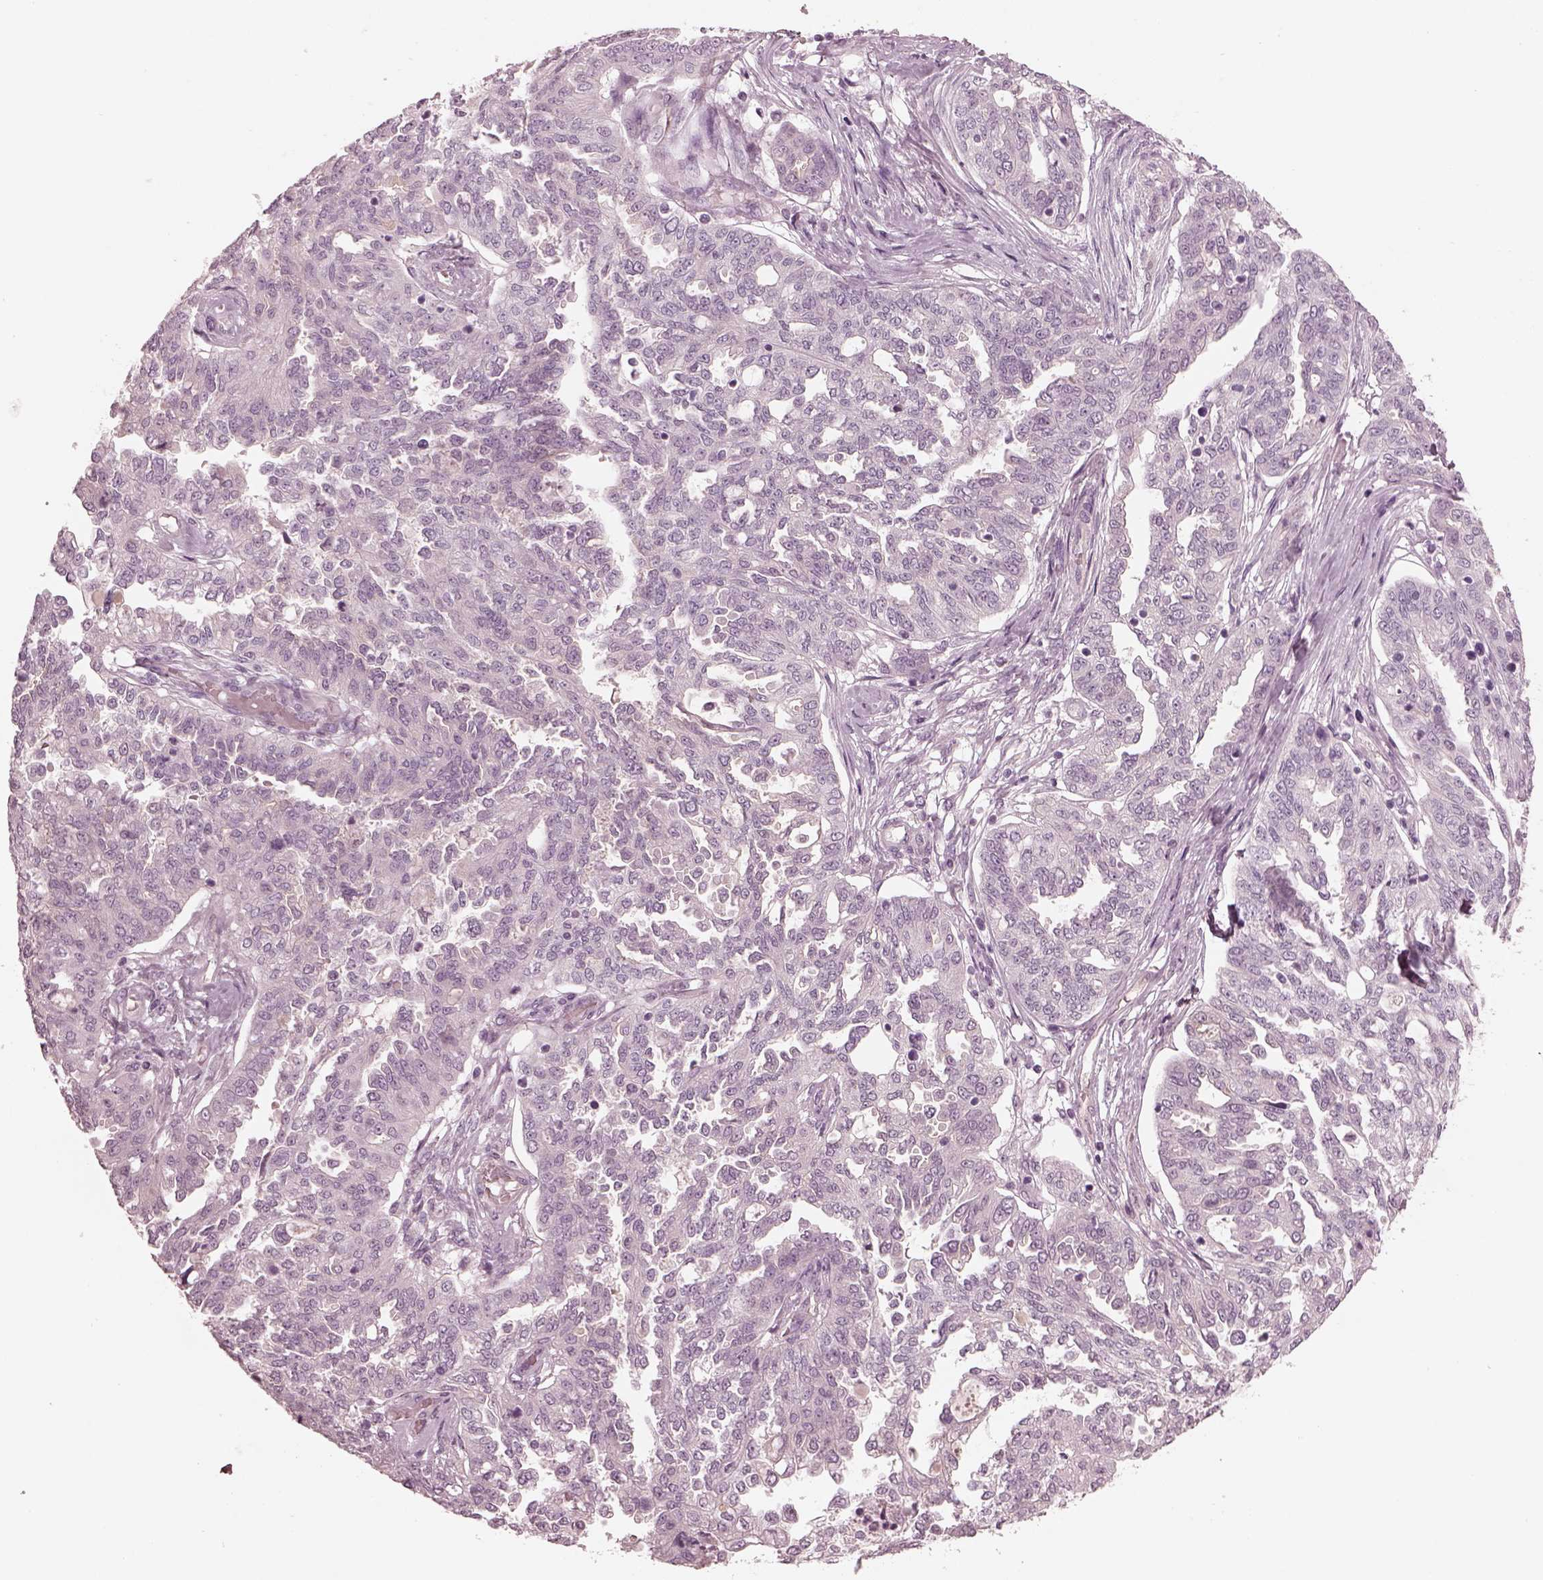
{"staining": {"intensity": "negative", "quantity": "none", "location": "none"}, "tissue": "ovarian cancer", "cell_type": "Tumor cells", "image_type": "cancer", "snomed": [{"axis": "morphology", "description": "Cystadenocarcinoma, serous, NOS"}, {"axis": "topography", "description": "Ovary"}], "caption": "Tumor cells are negative for protein expression in human serous cystadenocarcinoma (ovarian).", "gene": "EIF4E1B", "patient": {"sex": "female", "age": 67}}